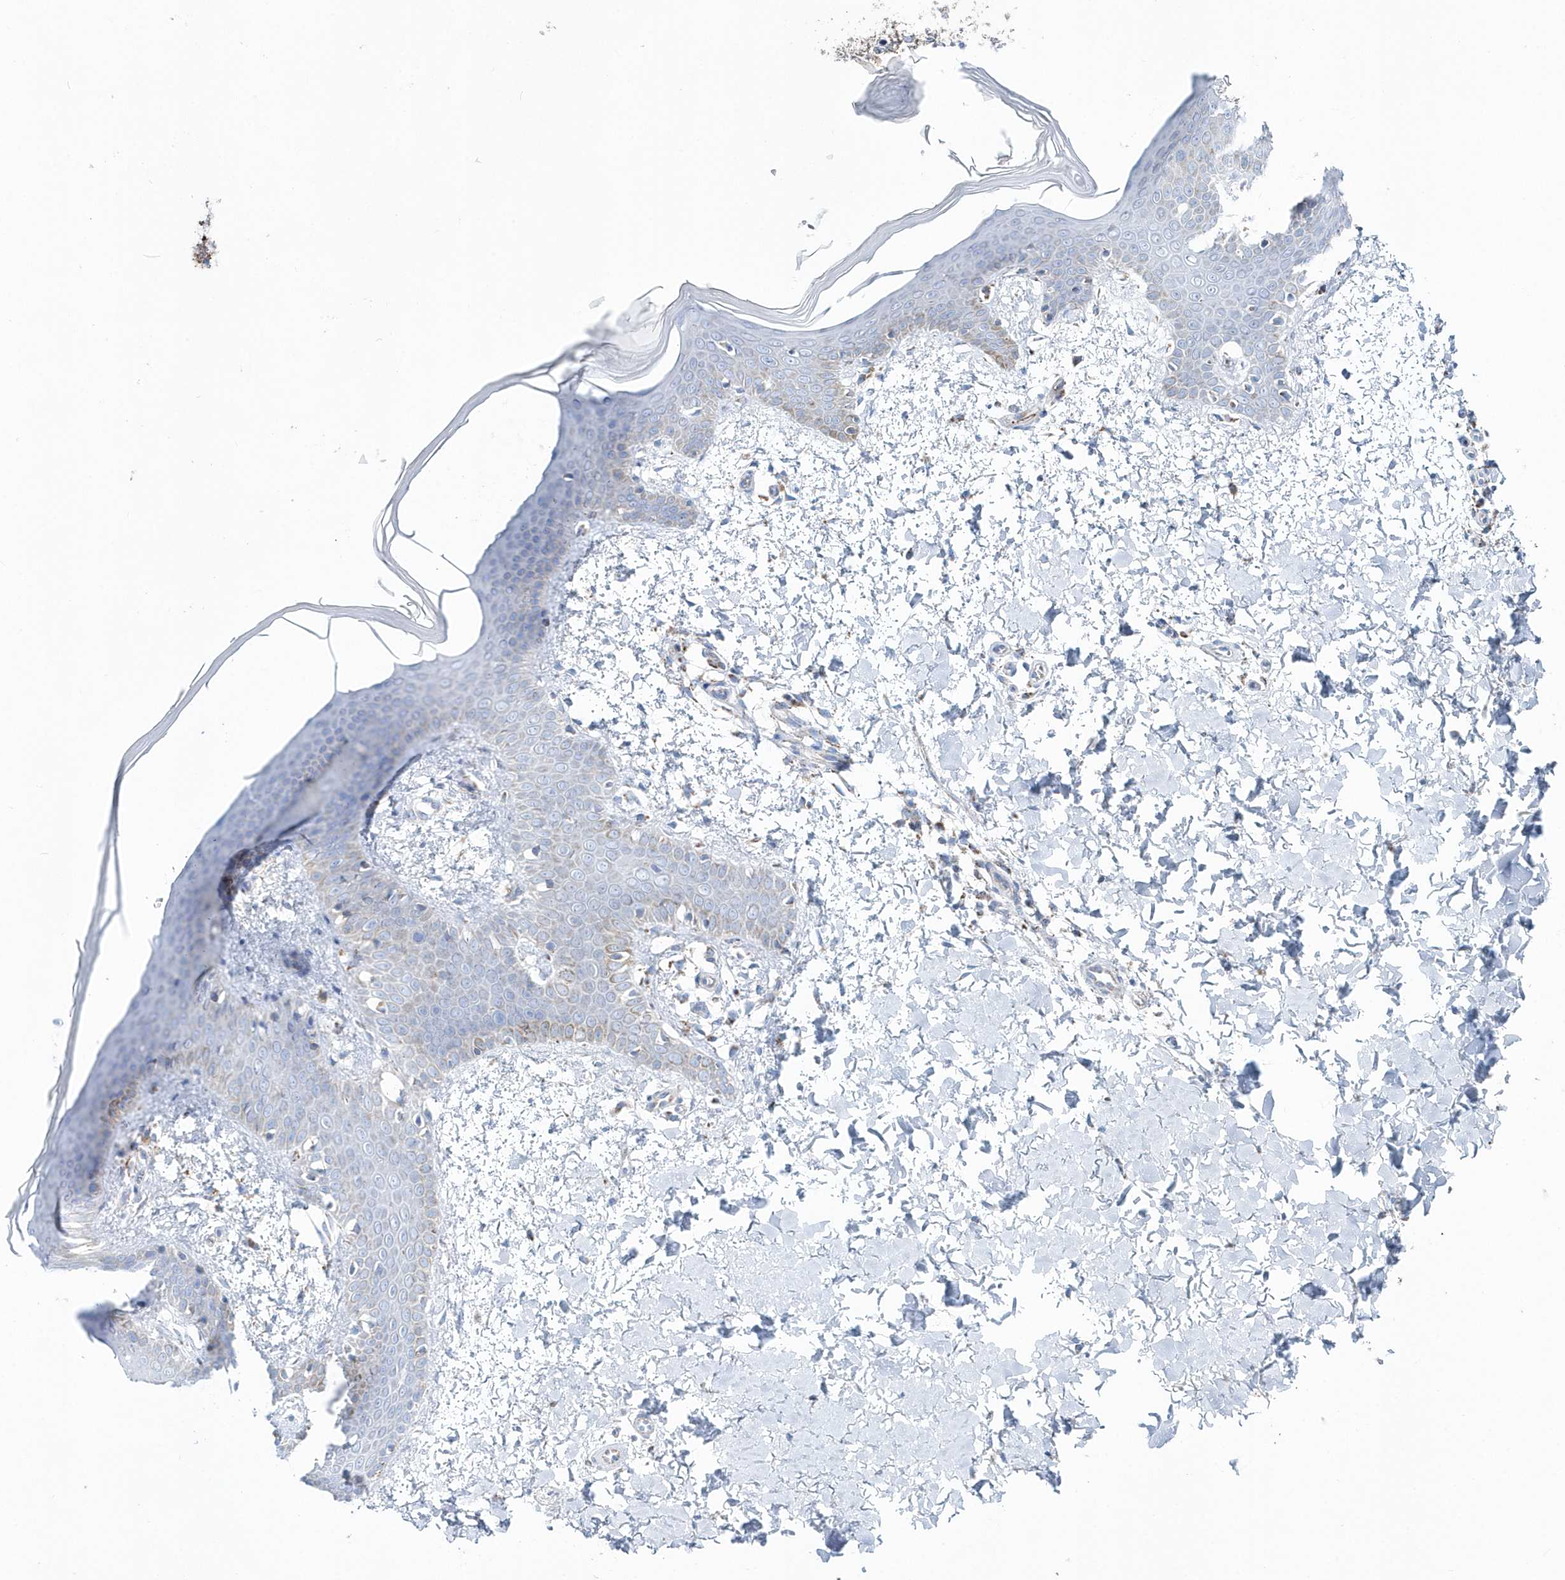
{"staining": {"intensity": "weak", "quantity": "<25%", "location": "cytoplasmic/membranous"}, "tissue": "skin", "cell_type": "Fibroblasts", "image_type": "normal", "snomed": [{"axis": "morphology", "description": "Normal tissue, NOS"}, {"axis": "topography", "description": "Skin"}], "caption": "IHC of normal human skin shows no positivity in fibroblasts. Nuclei are stained in blue.", "gene": "TMCO6", "patient": {"sex": "male", "age": 36}}